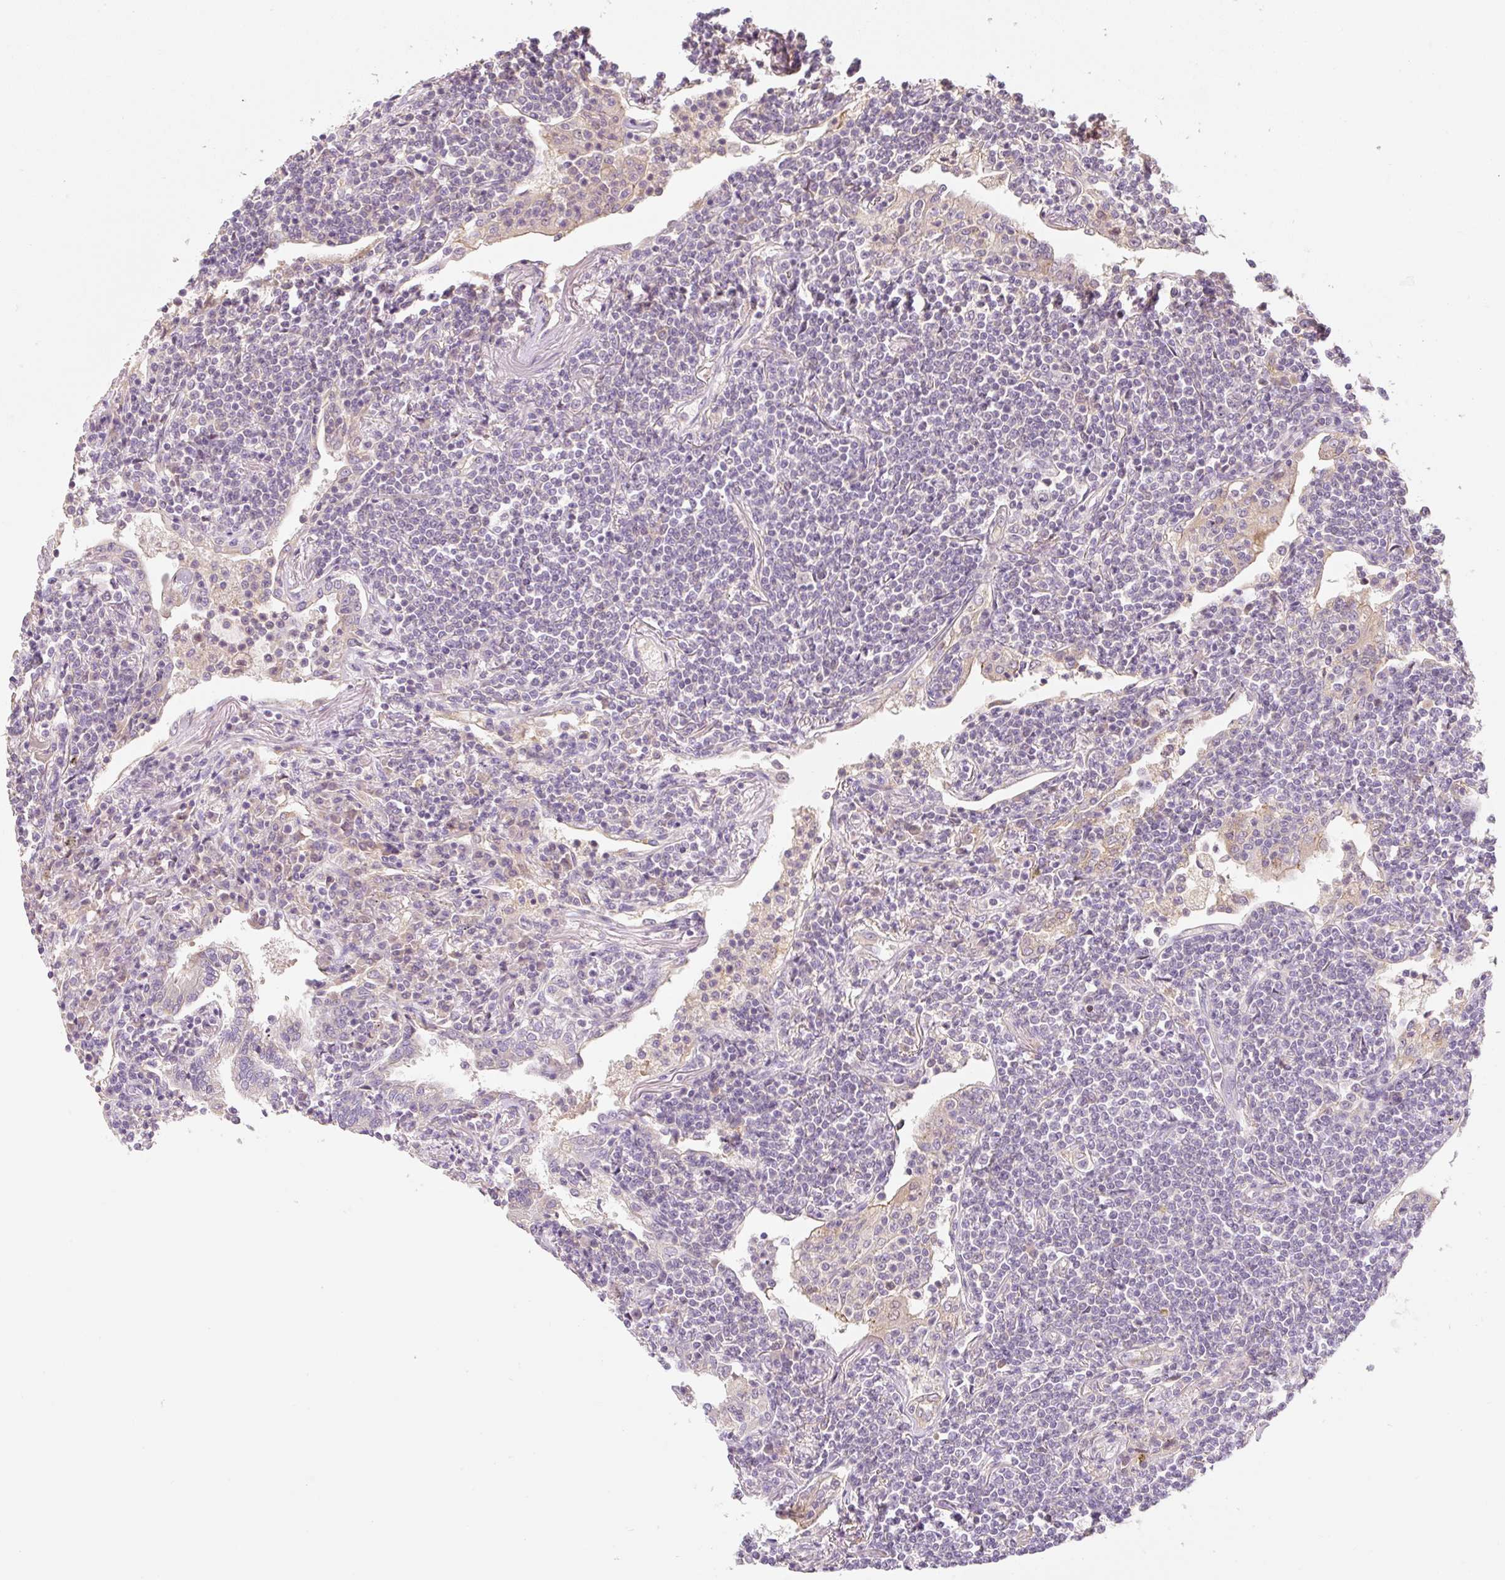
{"staining": {"intensity": "negative", "quantity": "none", "location": "none"}, "tissue": "lymphoma", "cell_type": "Tumor cells", "image_type": "cancer", "snomed": [{"axis": "morphology", "description": "Malignant lymphoma, non-Hodgkin's type, Low grade"}, {"axis": "topography", "description": "Lung"}], "caption": "This is an IHC image of lymphoma. There is no expression in tumor cells.", "gene": "MIA2", "patient": {"sex": "female", "age": 71}}